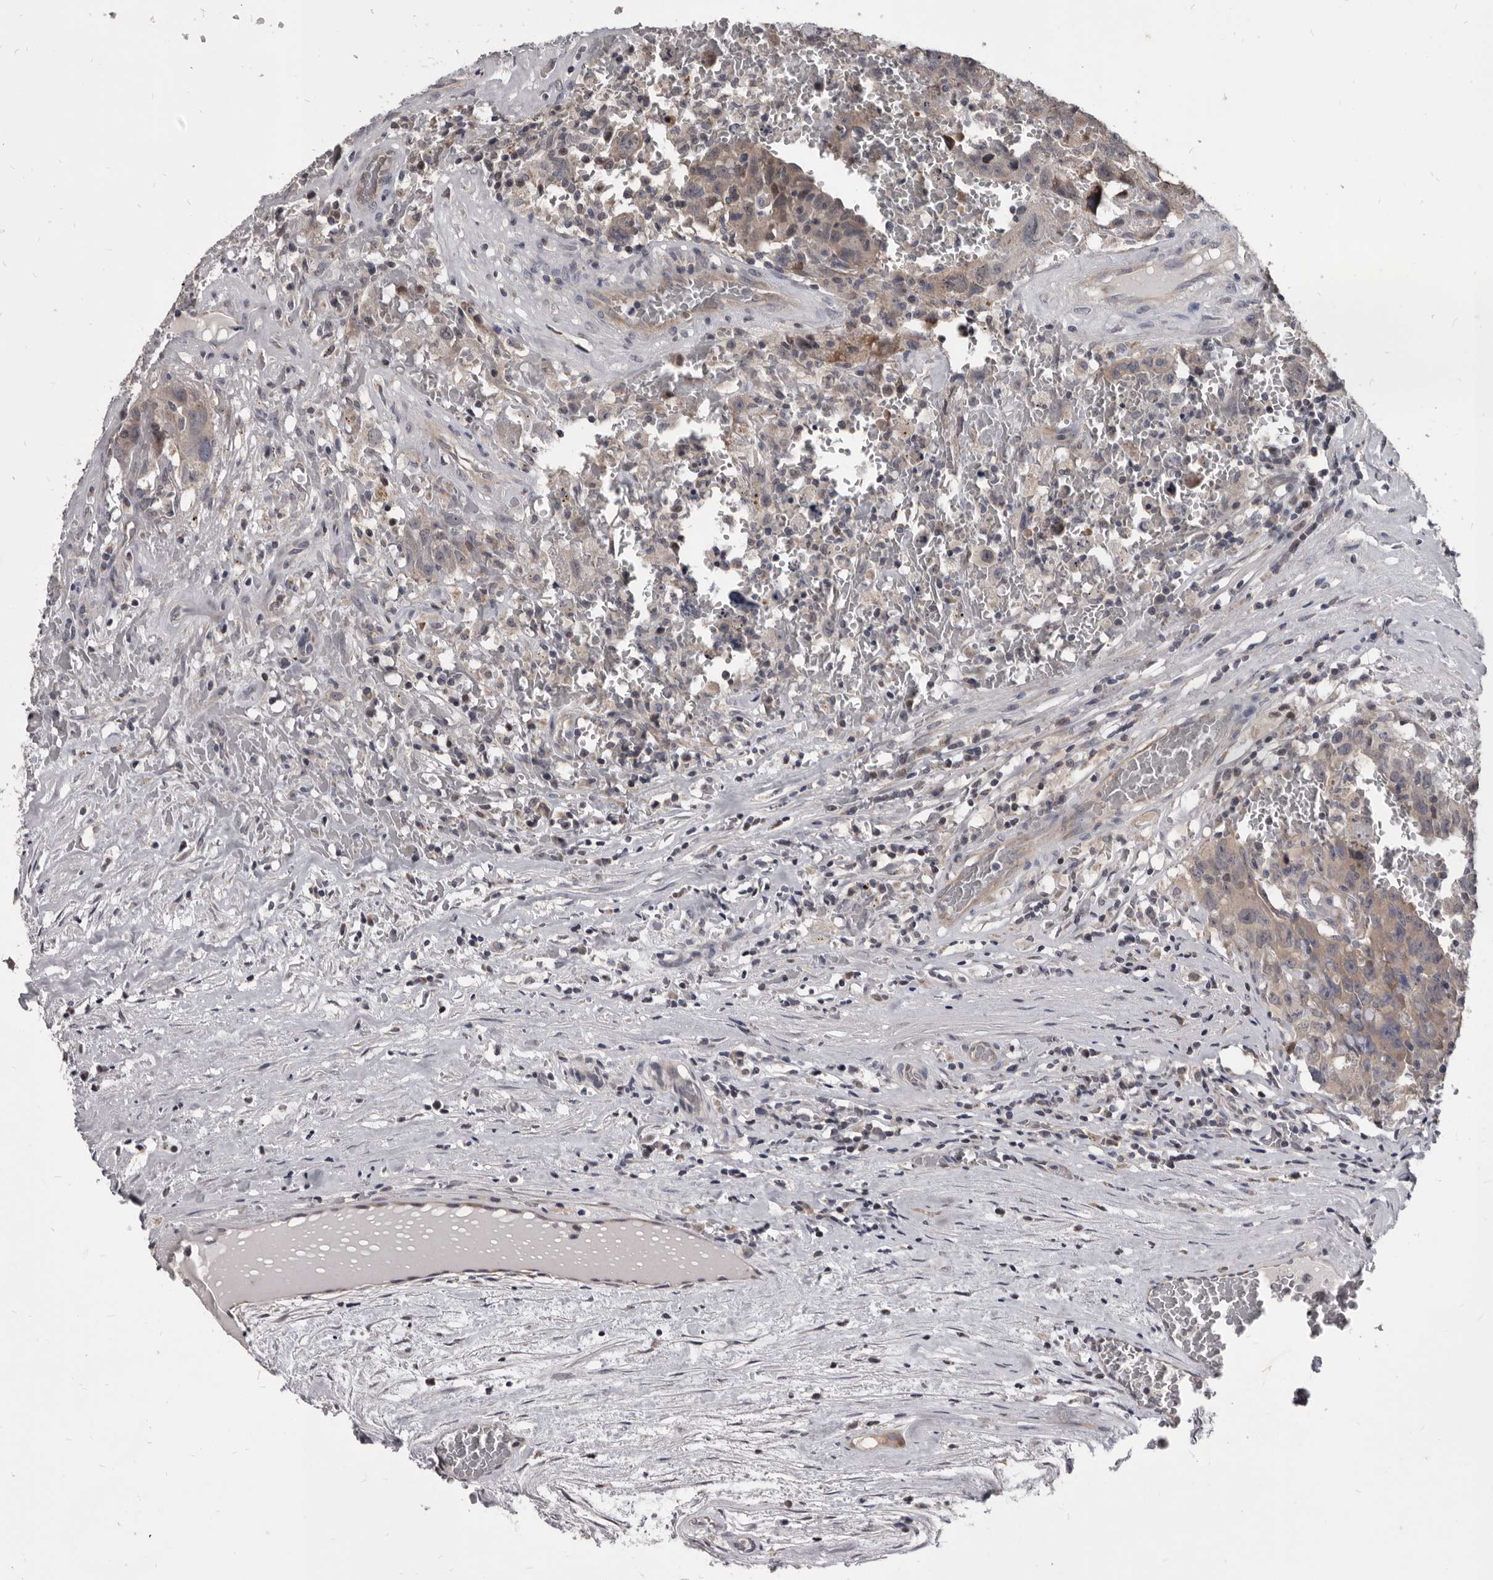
{"staining": {"intensity": "weak", "quantity": "<25%", "location": "cytoplasmic/membranous"}, "tissue": "testis cancer", "cell_type": "Tumor cells", "image_type": "cancer", "snomed": [{"axis": "morphology", "description": "Carcinoma, Embryonal, NOS"}, {"axis": "topography", "description": "Testis"}], "caption": "Tumor cells show no significant protein positivity in testis cancer. (Stains: DAB immunohistochemistry with hematoxylin counter stain, Microscopy: brightfield microscopy at high magnification).", "gene": "MAP3K14", "patient": {"sex": "male", "age": 26}}